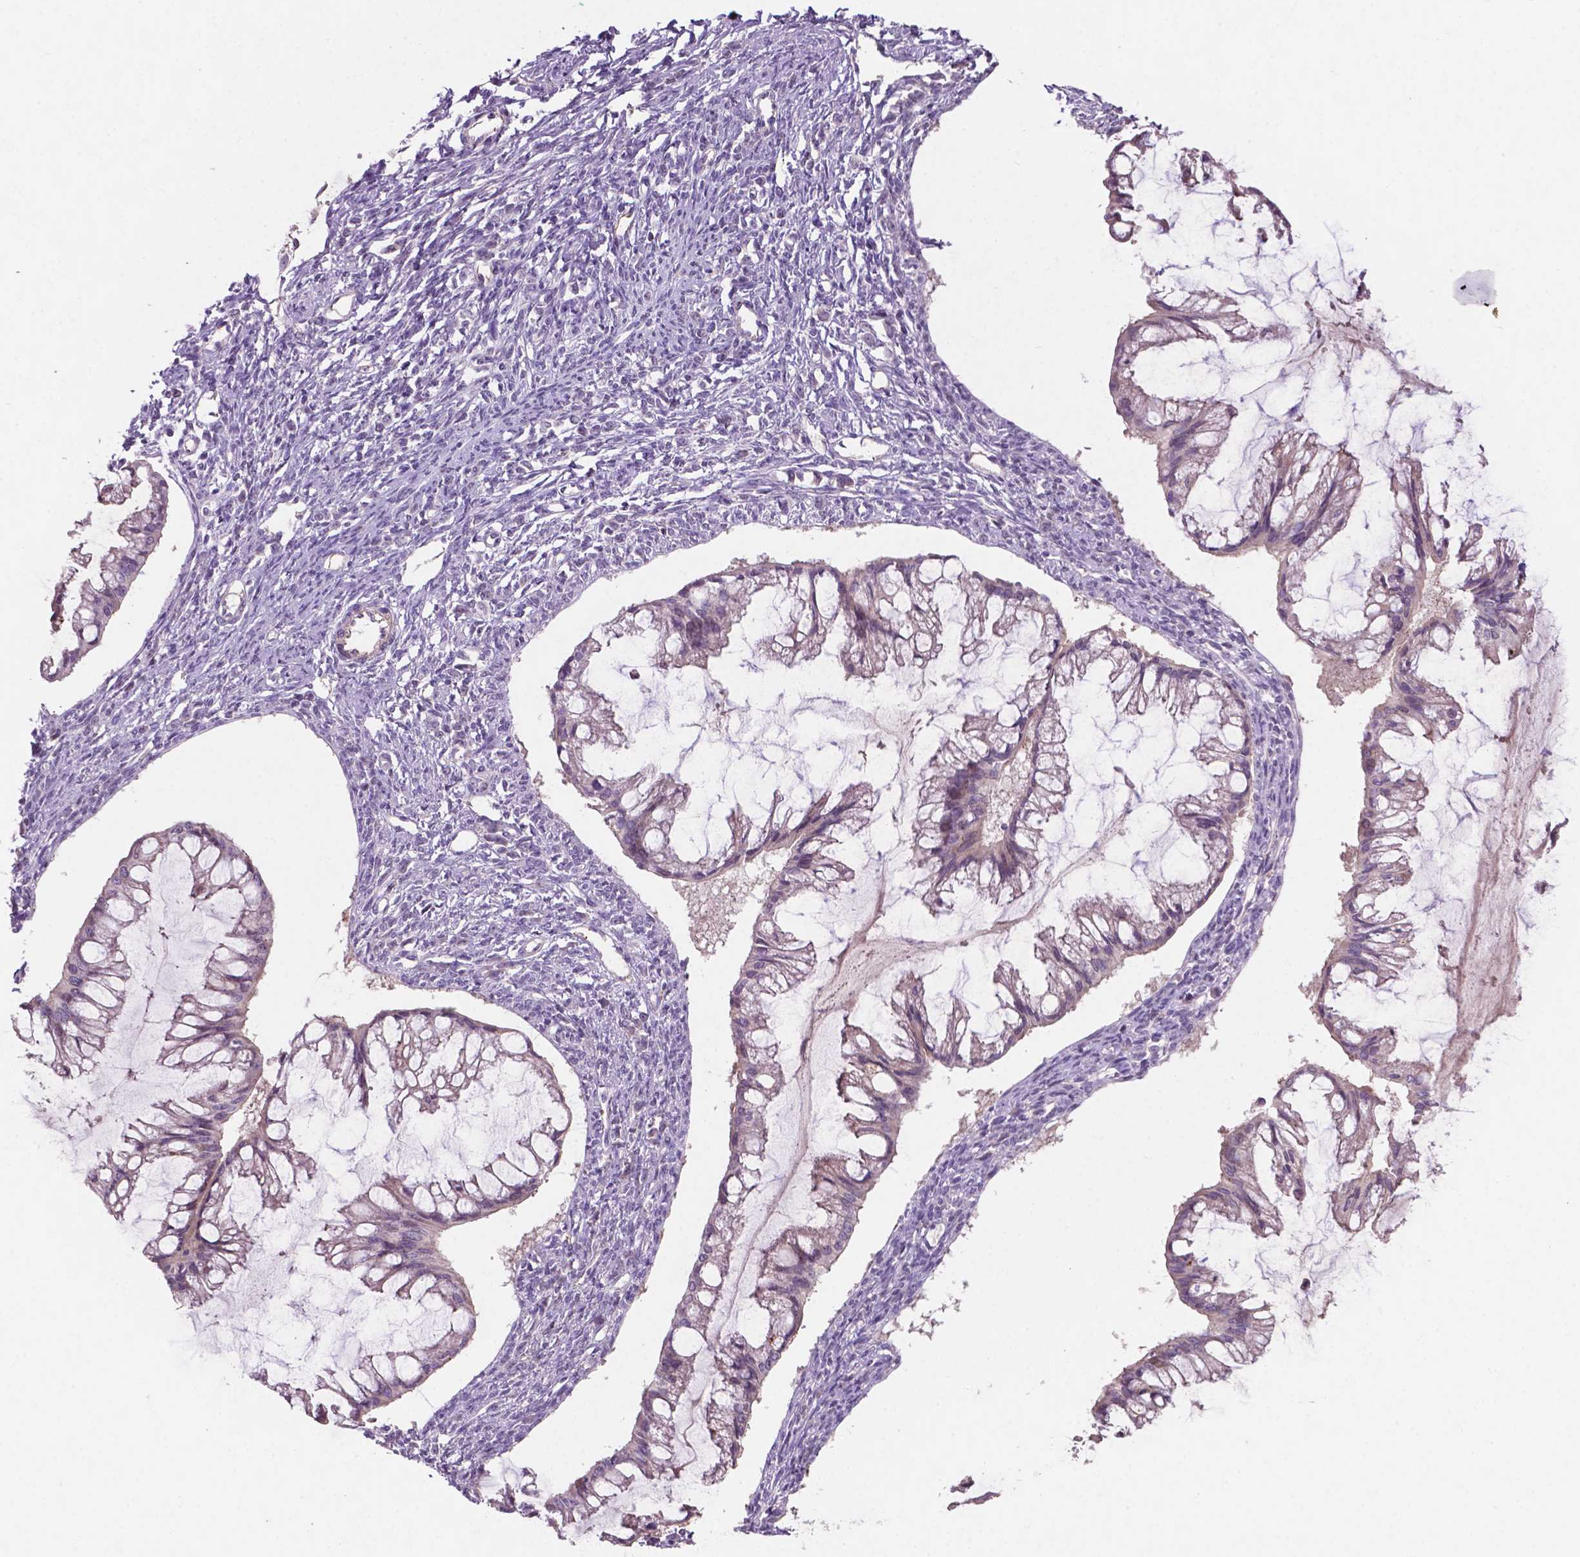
{"staining": {"intensity": "negative", "quantity": "none", "location": "none"}, "tissue": "ovarian cancer", "cell_type": "Tumor cells", "image_type": "cancer", "snomed": [{"axis": "morphology", "description": "Cystadenocarcinoma, mucinous, NOS"}, {"axis": "topography", "description": "Ovary"}], "caption": "Image shows no significant protein expression in tumor cells of ovarian cancer.", "gene": "ARL5C", "patient": {"sex": "female", "age": 73}}